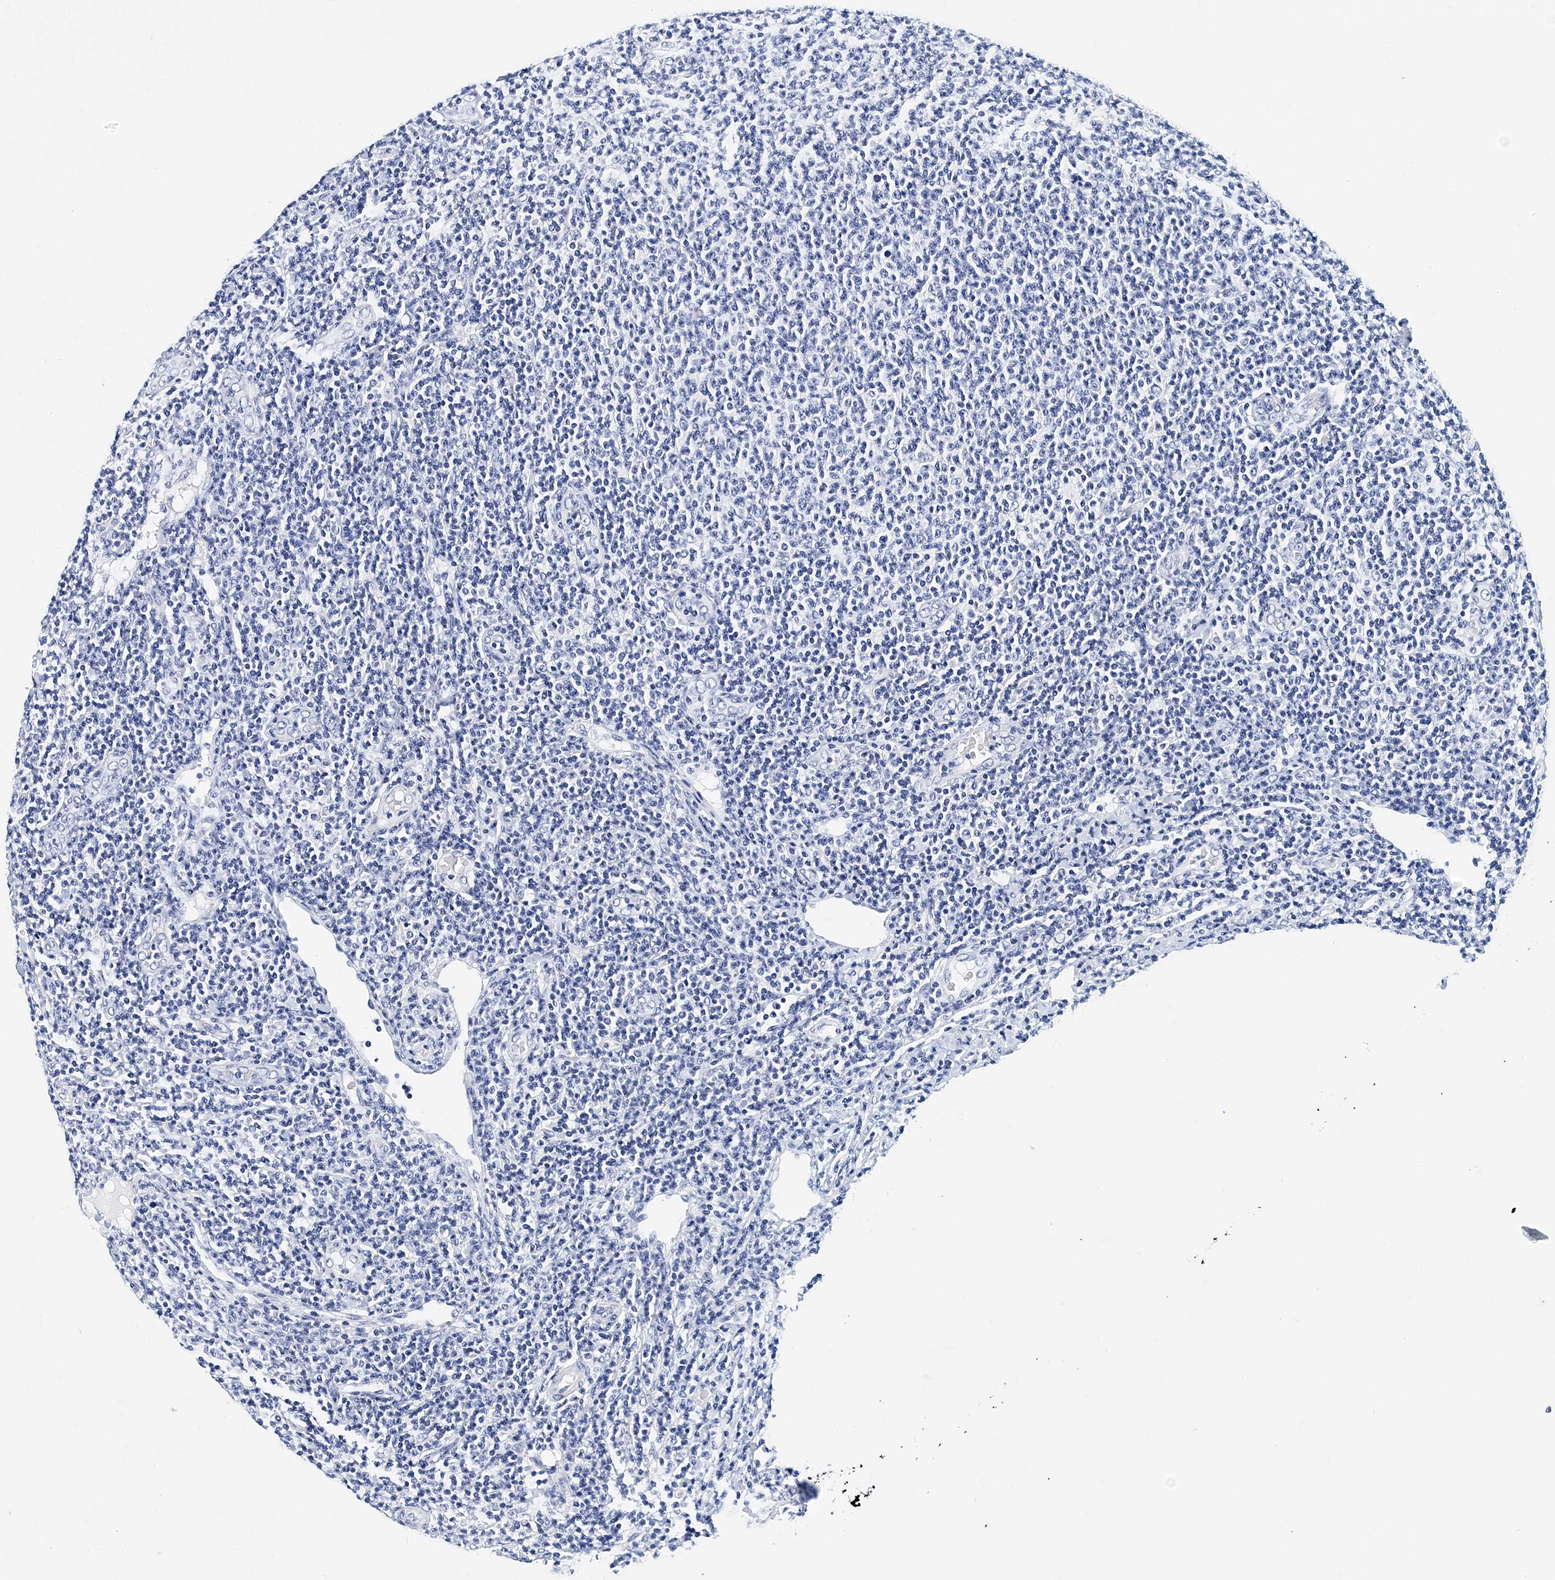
{"staining": {"intensity": "negative", "quantity": "none", "location": "none"}, "tissue": "lymphoma", "cell_type": "Tumor cells", "image_type": "cancer", "snomed": [{"axis": "morphology", "description": "Malignant lymphoma, non-Hodgkin's type, Low grade"}, {"axis": "topography", "description": "Lymph node"}], "caption": "Lymphoma stained for a protein using immunohistochemistry (IHC) demonstrates no expression tumor cells.", "gene": "ITGA2B", "patient": {"sex": "male", "age": 66}}